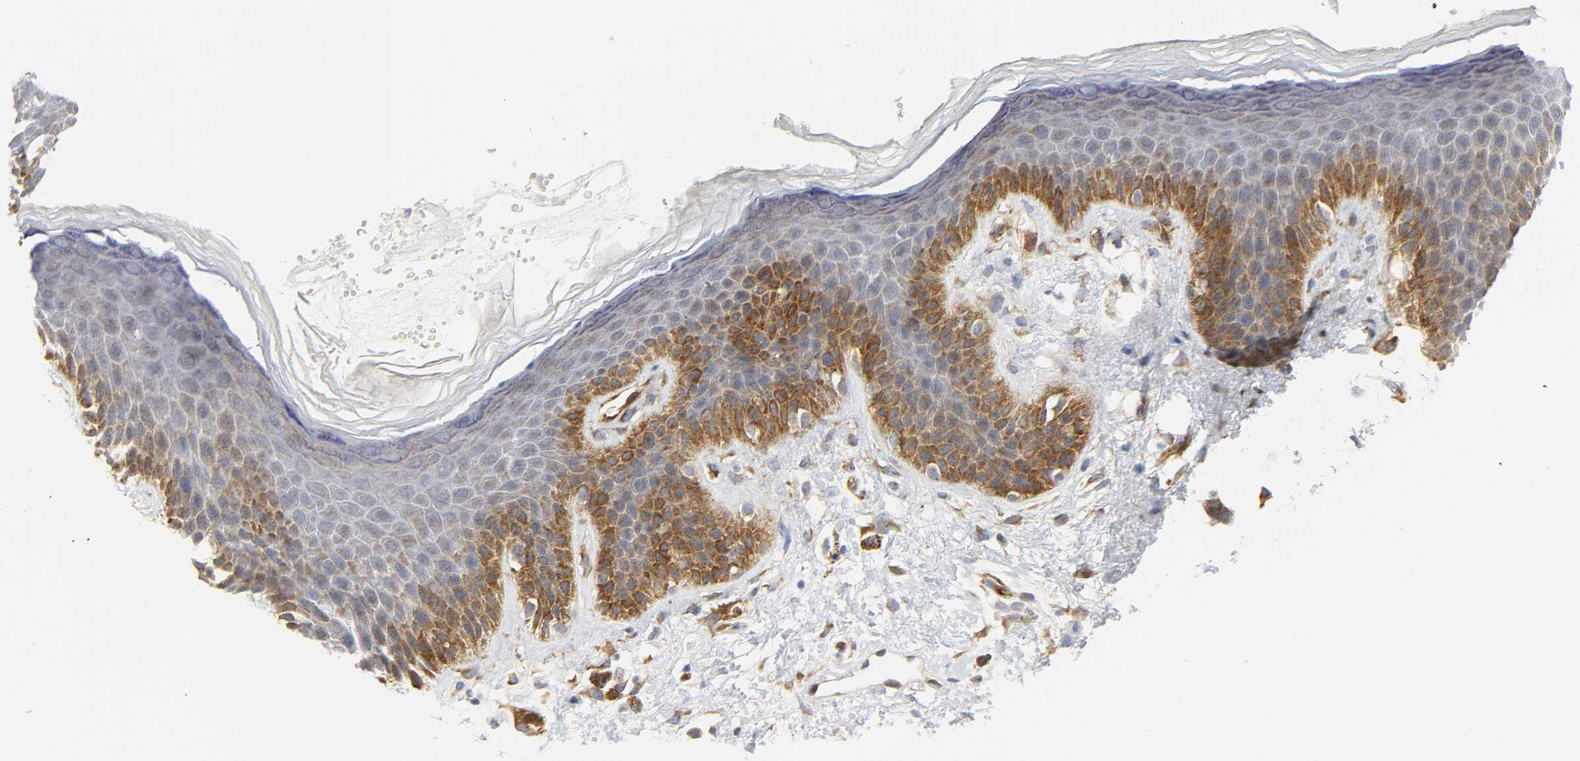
{"staining": {"intensity": "moderate", "quantity": "<25%", "location": "cytoplasmic/membranous"}, "tissue": "skin", "cell_type": "Epidermal cells", "image_type": "normal", "snomed": [{"axis": "morphology", "description": "Normal tissue, NOS"}, {"axis": "topography", "description": "Anal"}], "caption": "Normal skin was stained to show a protein in brown. There is low levels of moderate cytoplasmic/membranous positivity in about <25% of epidermal cells.", "gene": "DOCK1", "patient": {"sex": "female", "age": 46}}